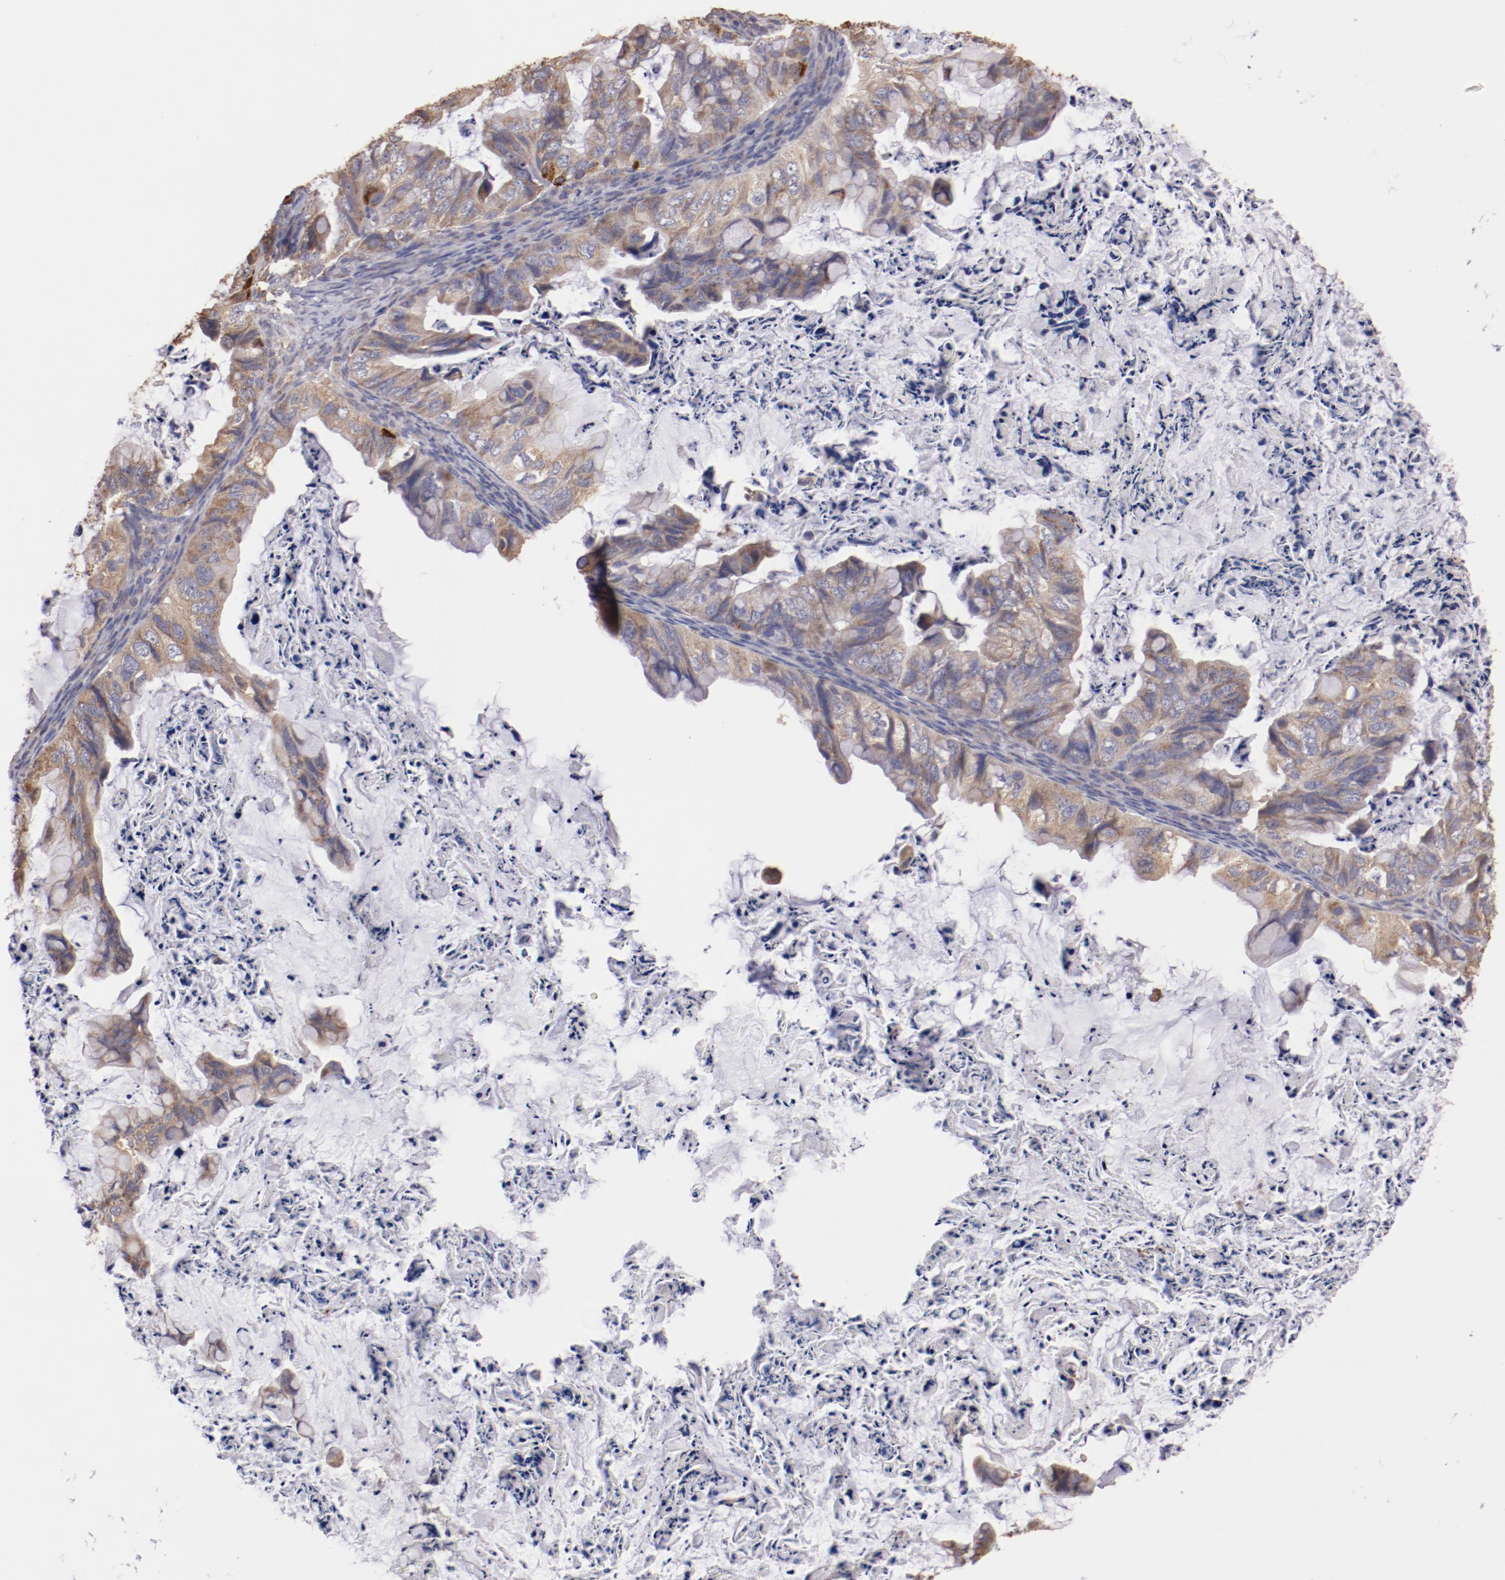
{"staining": {"intensity": "weak", "quantity": "25%-75%", "location": "cytoplasmic/membranous"}, "tissue": "ovarian cancer", "cell_type": "Tumor cells", "image_type": "cancer", "snomed": [{"axis": "morphology", "description": "Cystadenocarcinoma, mucinous, NOS"}, {"axis": "topography", "description": "Ovary"}], "caption": "This is a photomicrograph of immunohistochemistry staining of ovarian cancer (mucinous cystadenocarcinoma), which shows weak staining in the cytoplasmic/membranous of tumor cells.", "gene": "NFKBIE", "patient": {"sex": "female", "age": 36}}